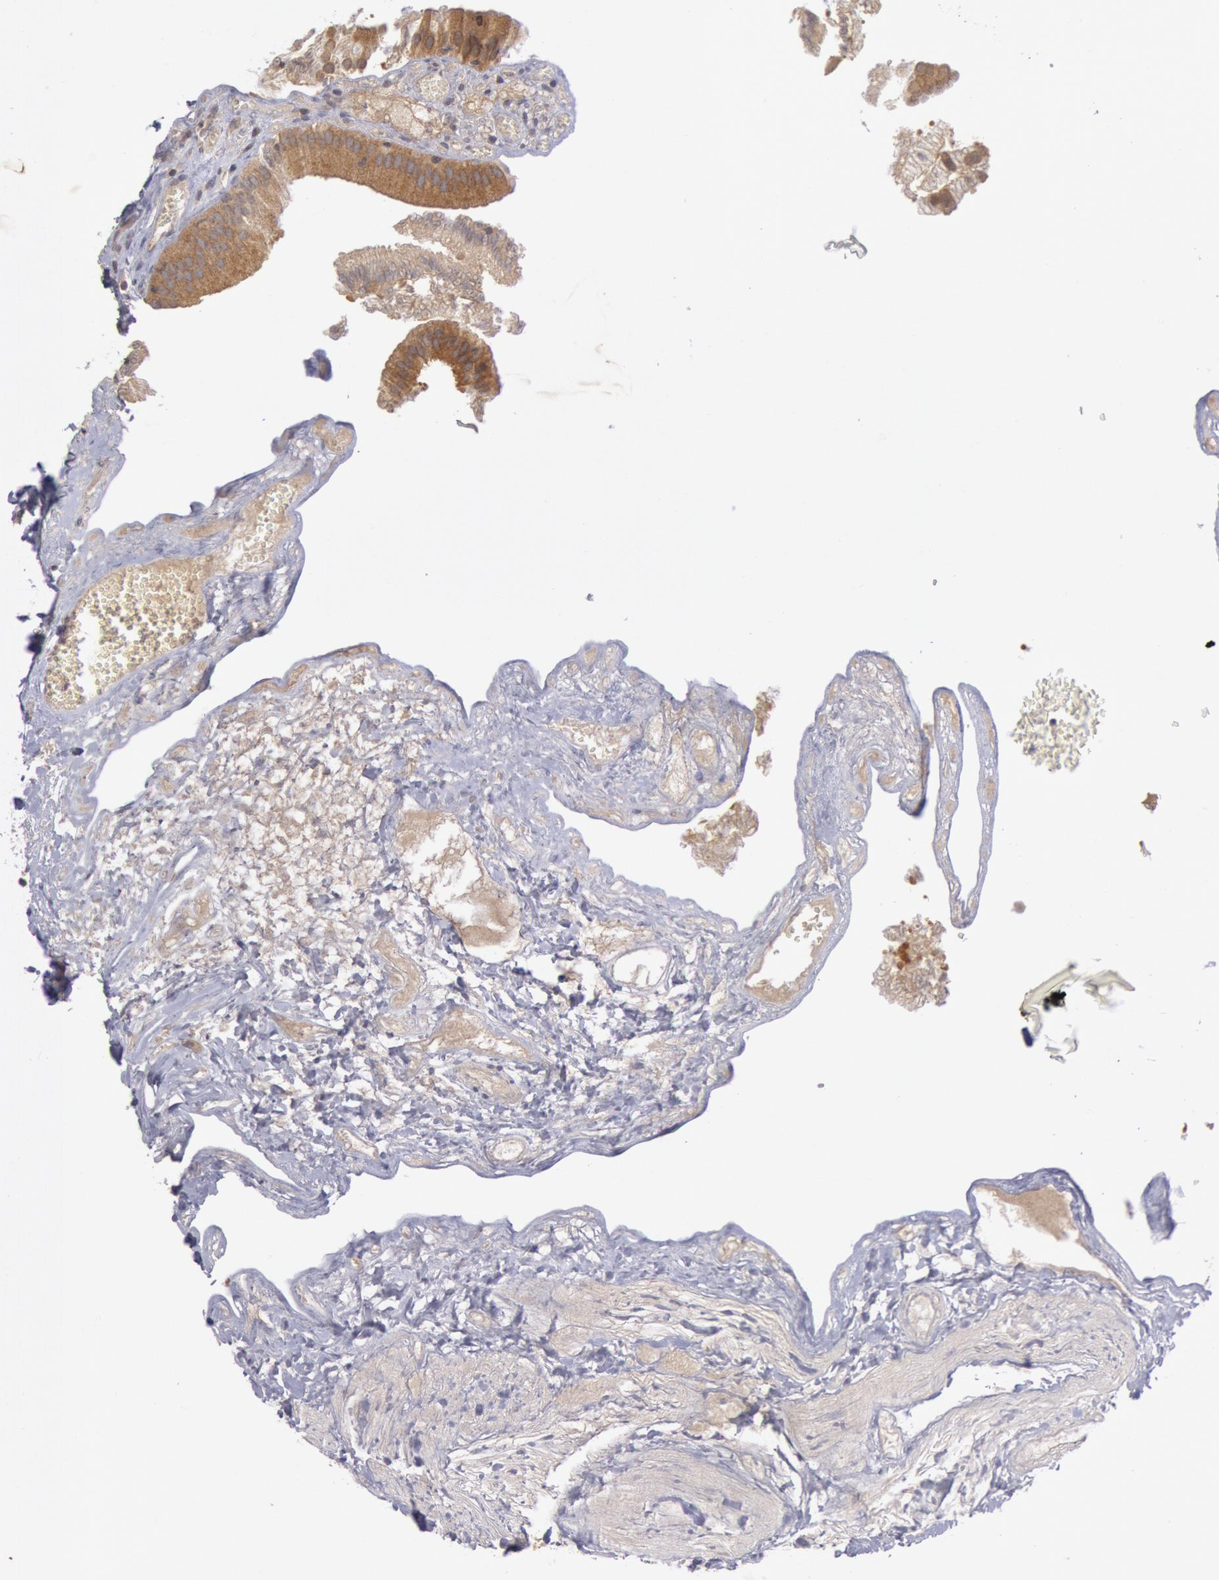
{"staining": {"intensity": "moderate", "quantity": ">75%", "location": "cytoplasmic/membranous"}, "tissue": "gallbladder", "cell_type": "Glandular cells", "image_type": "normal", "snomed": [{"axis": "morphology", "description": "Normal tissue, NOS"}, {"axis": "topography", "description": "Gallbladder"}], "caption": "Protein staining of unremarkable gallbladder exhibits moderate cytoplasmic/membranous expression in approximately >75% of glandular cells.", "gene": "BRAF", "patient": {"sex": "female", "age": 24}}